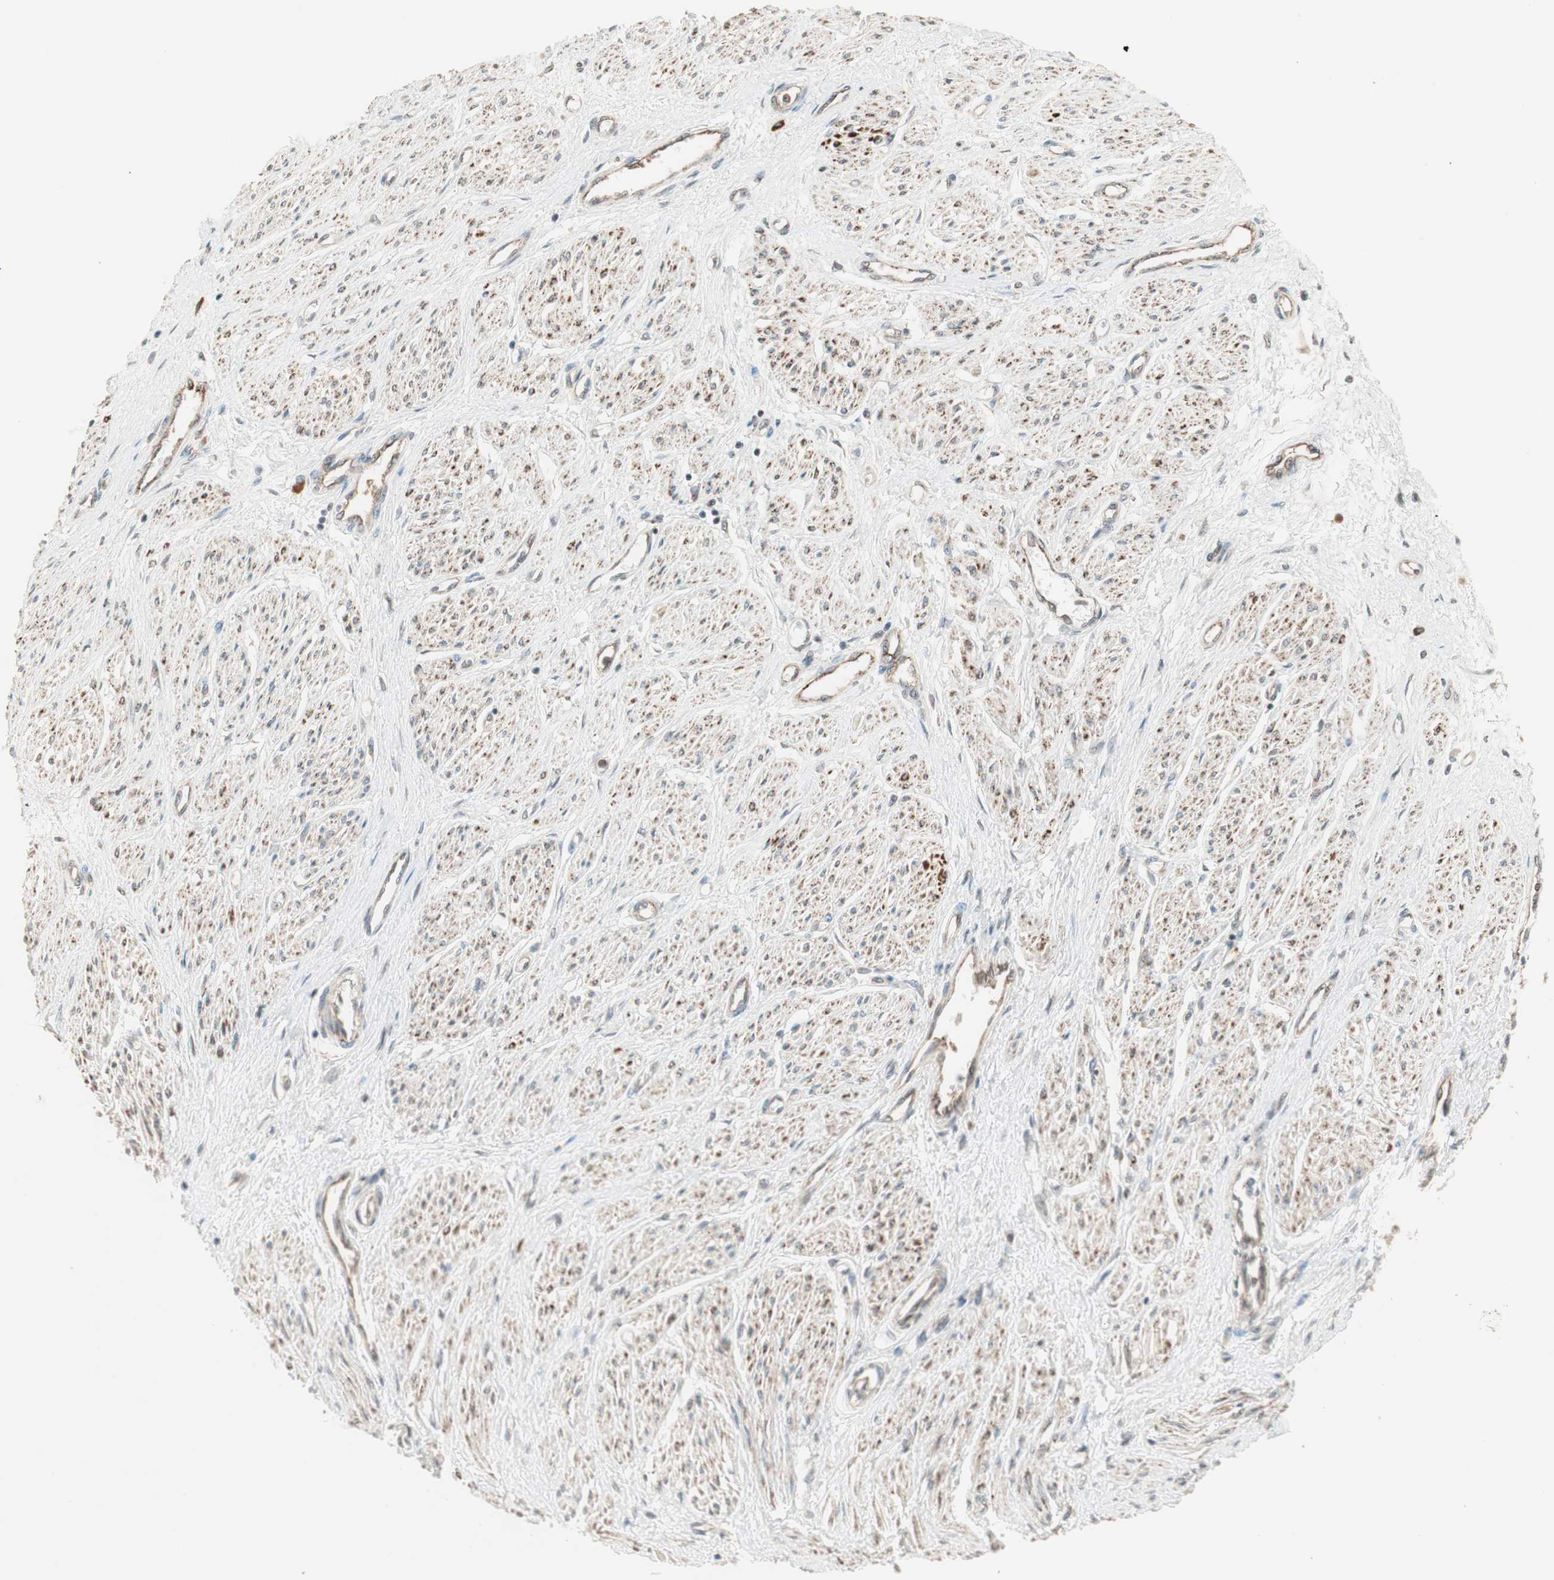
{"staining": {"intensity": "moderate", "quantity": "25%-75%", "location": "cytoplasmic/membranous"}, "tissue": "smooth muscle", "cell_type": "Smooth muscle cells", "image_type": "normal", "snomed": [{"axis": "morphology", "description": "Normal tissue, NOS"}, {"axis": "topography", "description": "Smooth muscle"}, {"axis": "topography", "description": "Uterus"}], "caption": "This photomicrograph demonstrates IHC staining of unremarkable smooth muscle, with medium moderate cytoplasmic/membranous staining in about 25%-75% of smooth muscle cells.", "gene": "CC2D1A", "patient": {"sex": "female", "age": 39}}